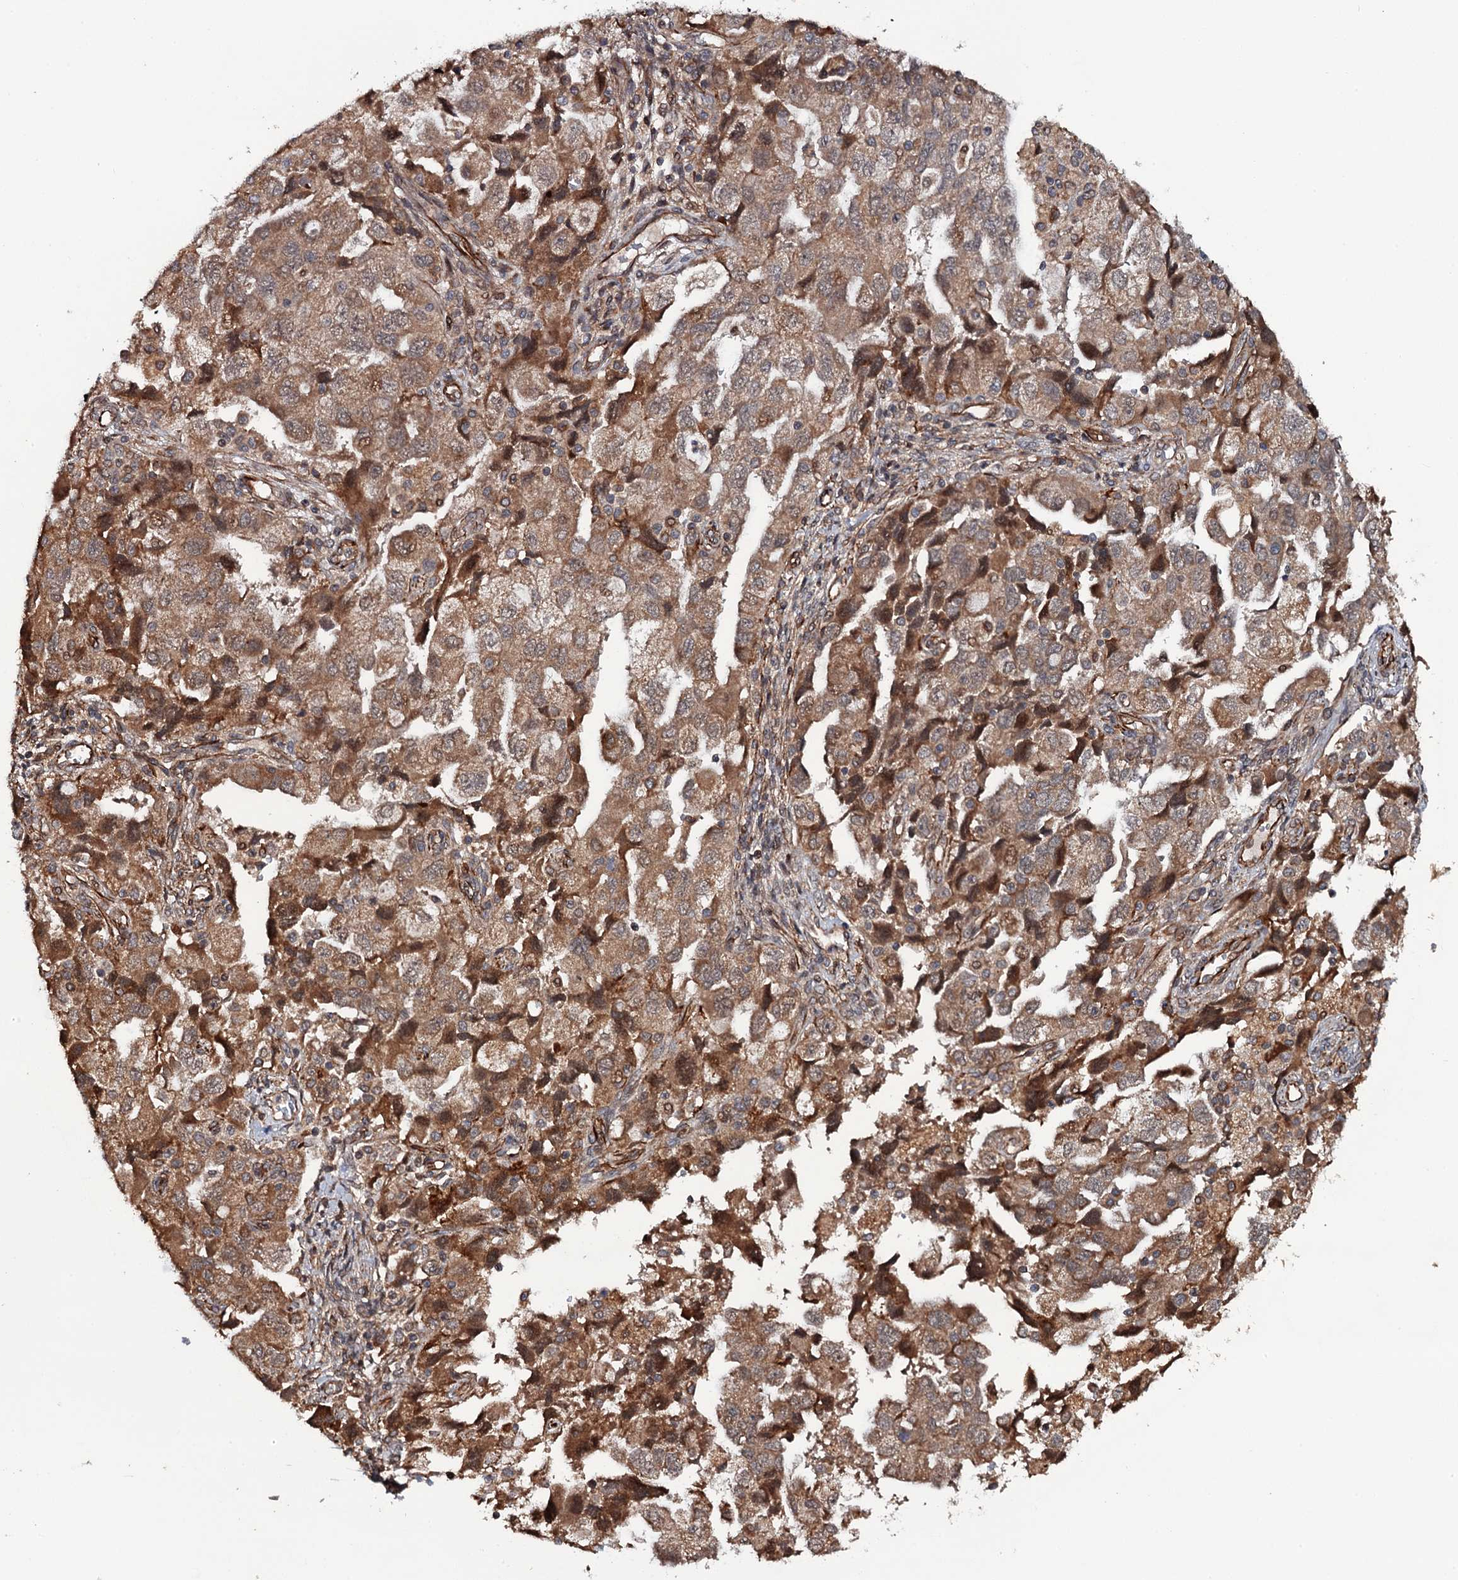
{"staining": {"intensity": "moderate", "quantity": ">75%", "location": "cytoplasmic/membranous"}, "tissue": "ovarian cancer", "cell_type": "Tumor cells", "image_type": "cancer", "snomed": [{"axis": "morphology", "description": "Carcinoma, NOS"}, {"axis": "morphology", "description": "Cystadenocarcinoma, serous, NOS"}, {"axis": "topography", "description": "Ovary"}], "caption": "Moderate cytoplasmic/membranous positivity for a protein is appreciated in about >75% of tumor cells of ovarian cancer (carcinoma) using IHC.", "gene": "FSIP1", "patient": {"sex": "female", "age": 69}}